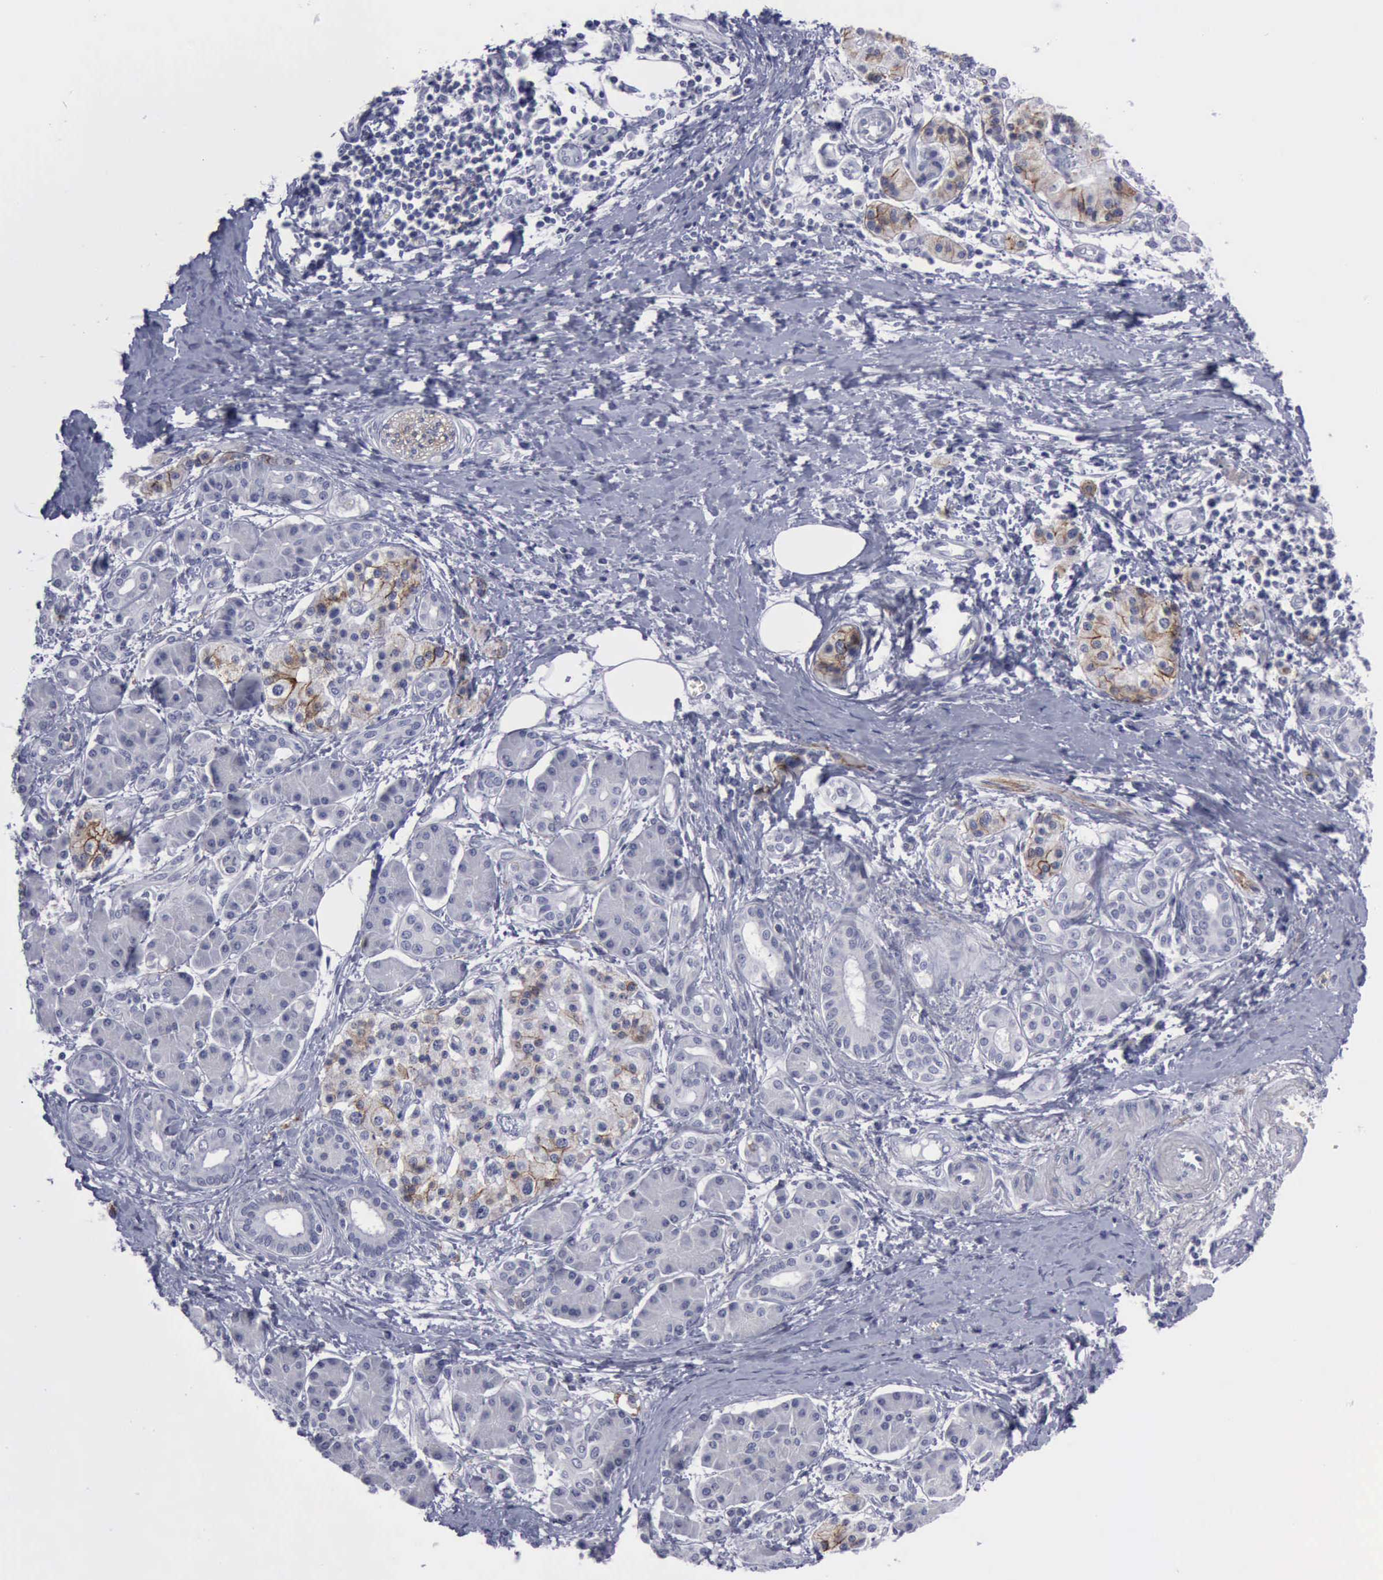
{"staining": {"intensity": "moderate", "quantity": "<25%", "location": "cytoplasmic/membranous"}, "tissue": "pancreatic cancer", "cell_type": "Tumor cells", "image_type": "cancer", "snomed": [{"axis": "morphology", "description": "Adenocarcinoma, NOS"}, {"axis": "topography", "description": "Pancreas"}], "caption": "Pancreatic adenocarcinoma tissue shows moderate cytoplasmic/membranous expression in approximately <25% of tumor cells, visualized by immunohistochemistry.", "gene": "CDH2", "patient": {"sex": "female", "age": 66}}